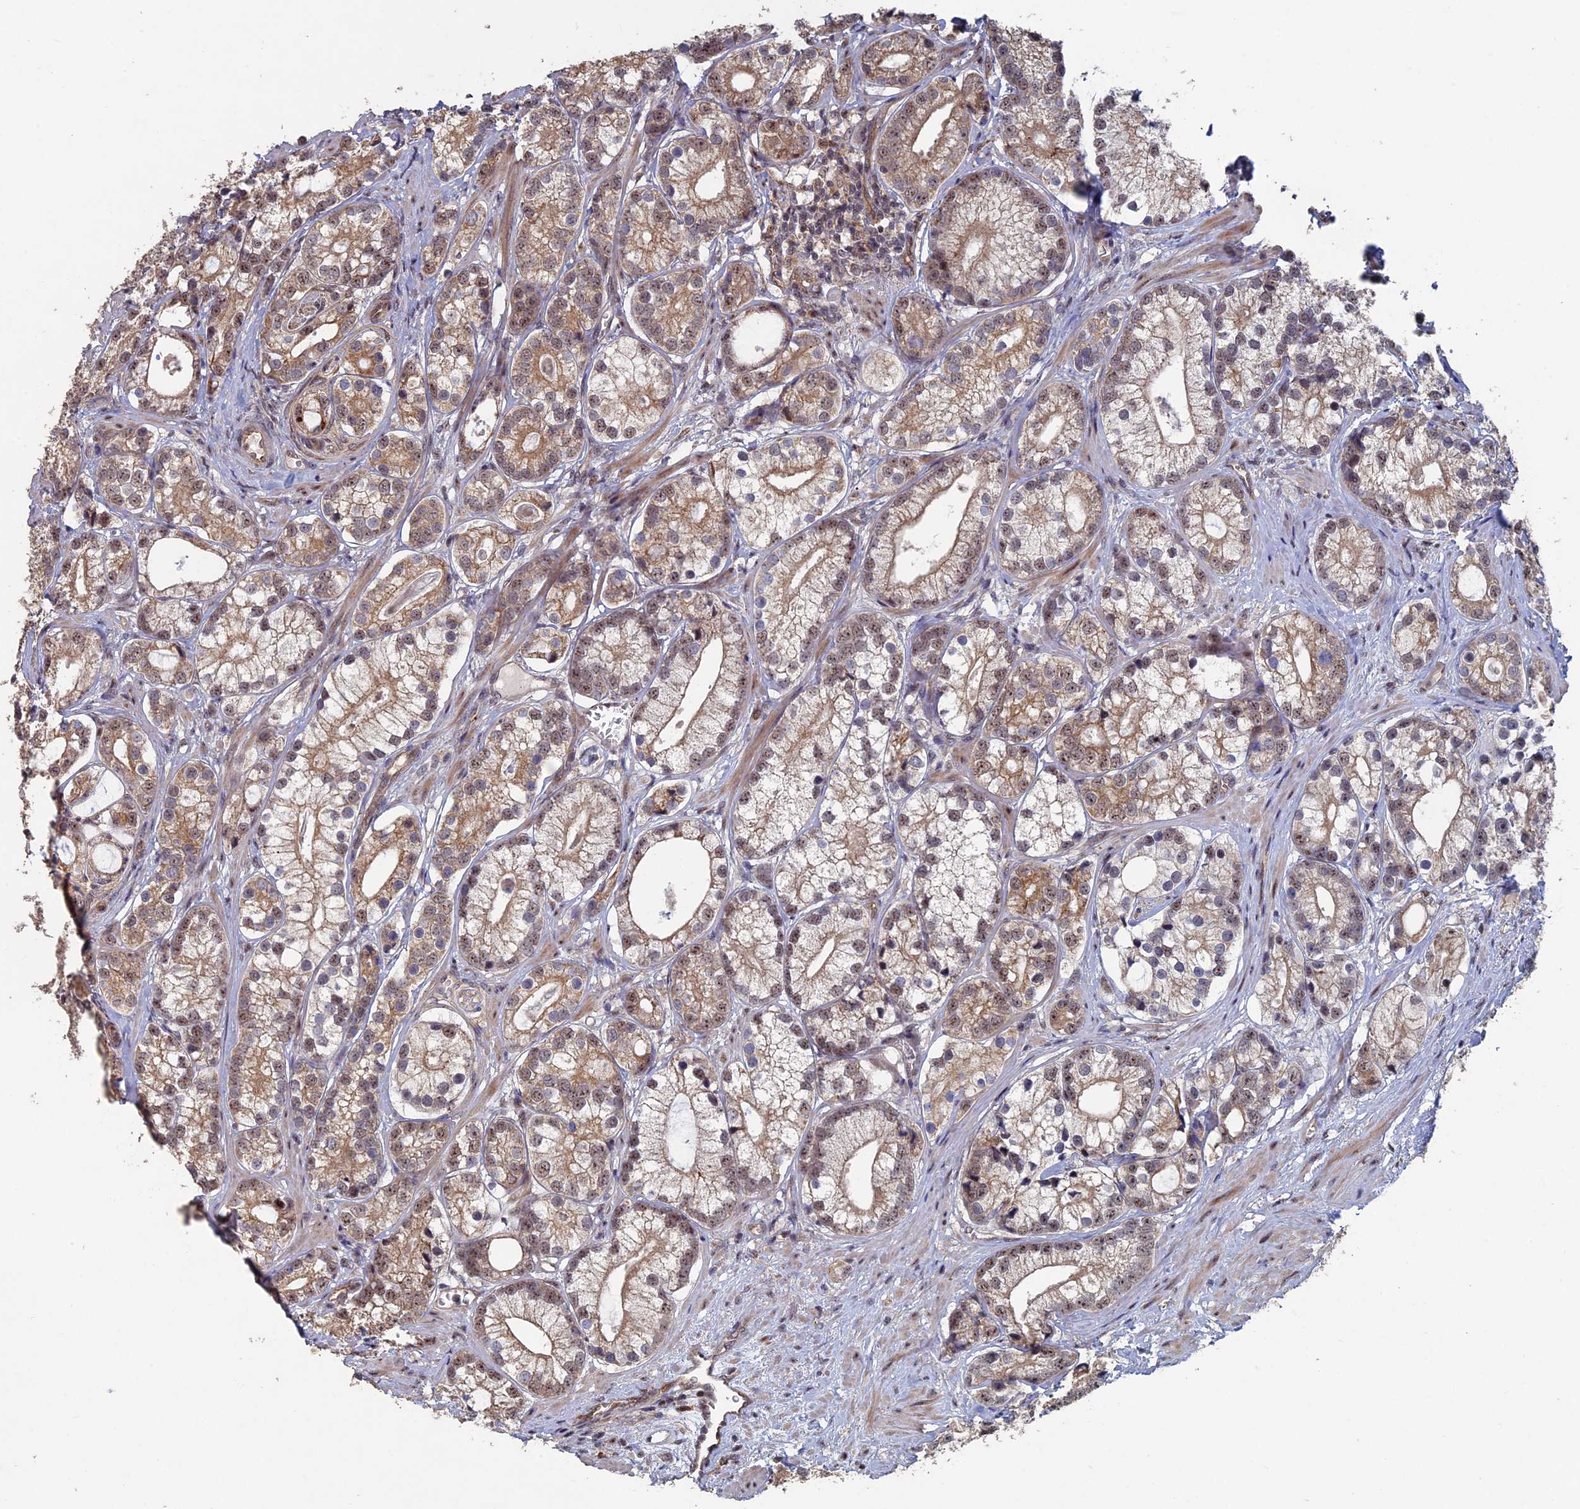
{"staining": {"intensity": "moderate", "quantity": ">75%", "location": "cytoplasmic/membranous,nuclear"}, "tissue": "prostate cancer", "cell_type": "Tumor cells", "image_type": "cancer", "snomed": [{"axis": "morphology", "description": "Adenocarcinoma, High grade"}, {"axis": "topography", "description": "Prostate"}], "caption": "Immunohistochemistry staining of adenocarcinoma (high-grade) (prostate), which exhibits medium levels of moderate cytoplasmic/membranous and nuclear staining in approximately >75% of tumor cells indicating moderate cytoplasmic/membranous and nuclear protein staining. The staining was performed using DAB (3,3'-diaminobenzidine) (brown) for protein detection and nuclei were counterstained in hematoxylin (blue).", "gene": "KIAA1328", "patient": {"sex": "male", "age": 75}}